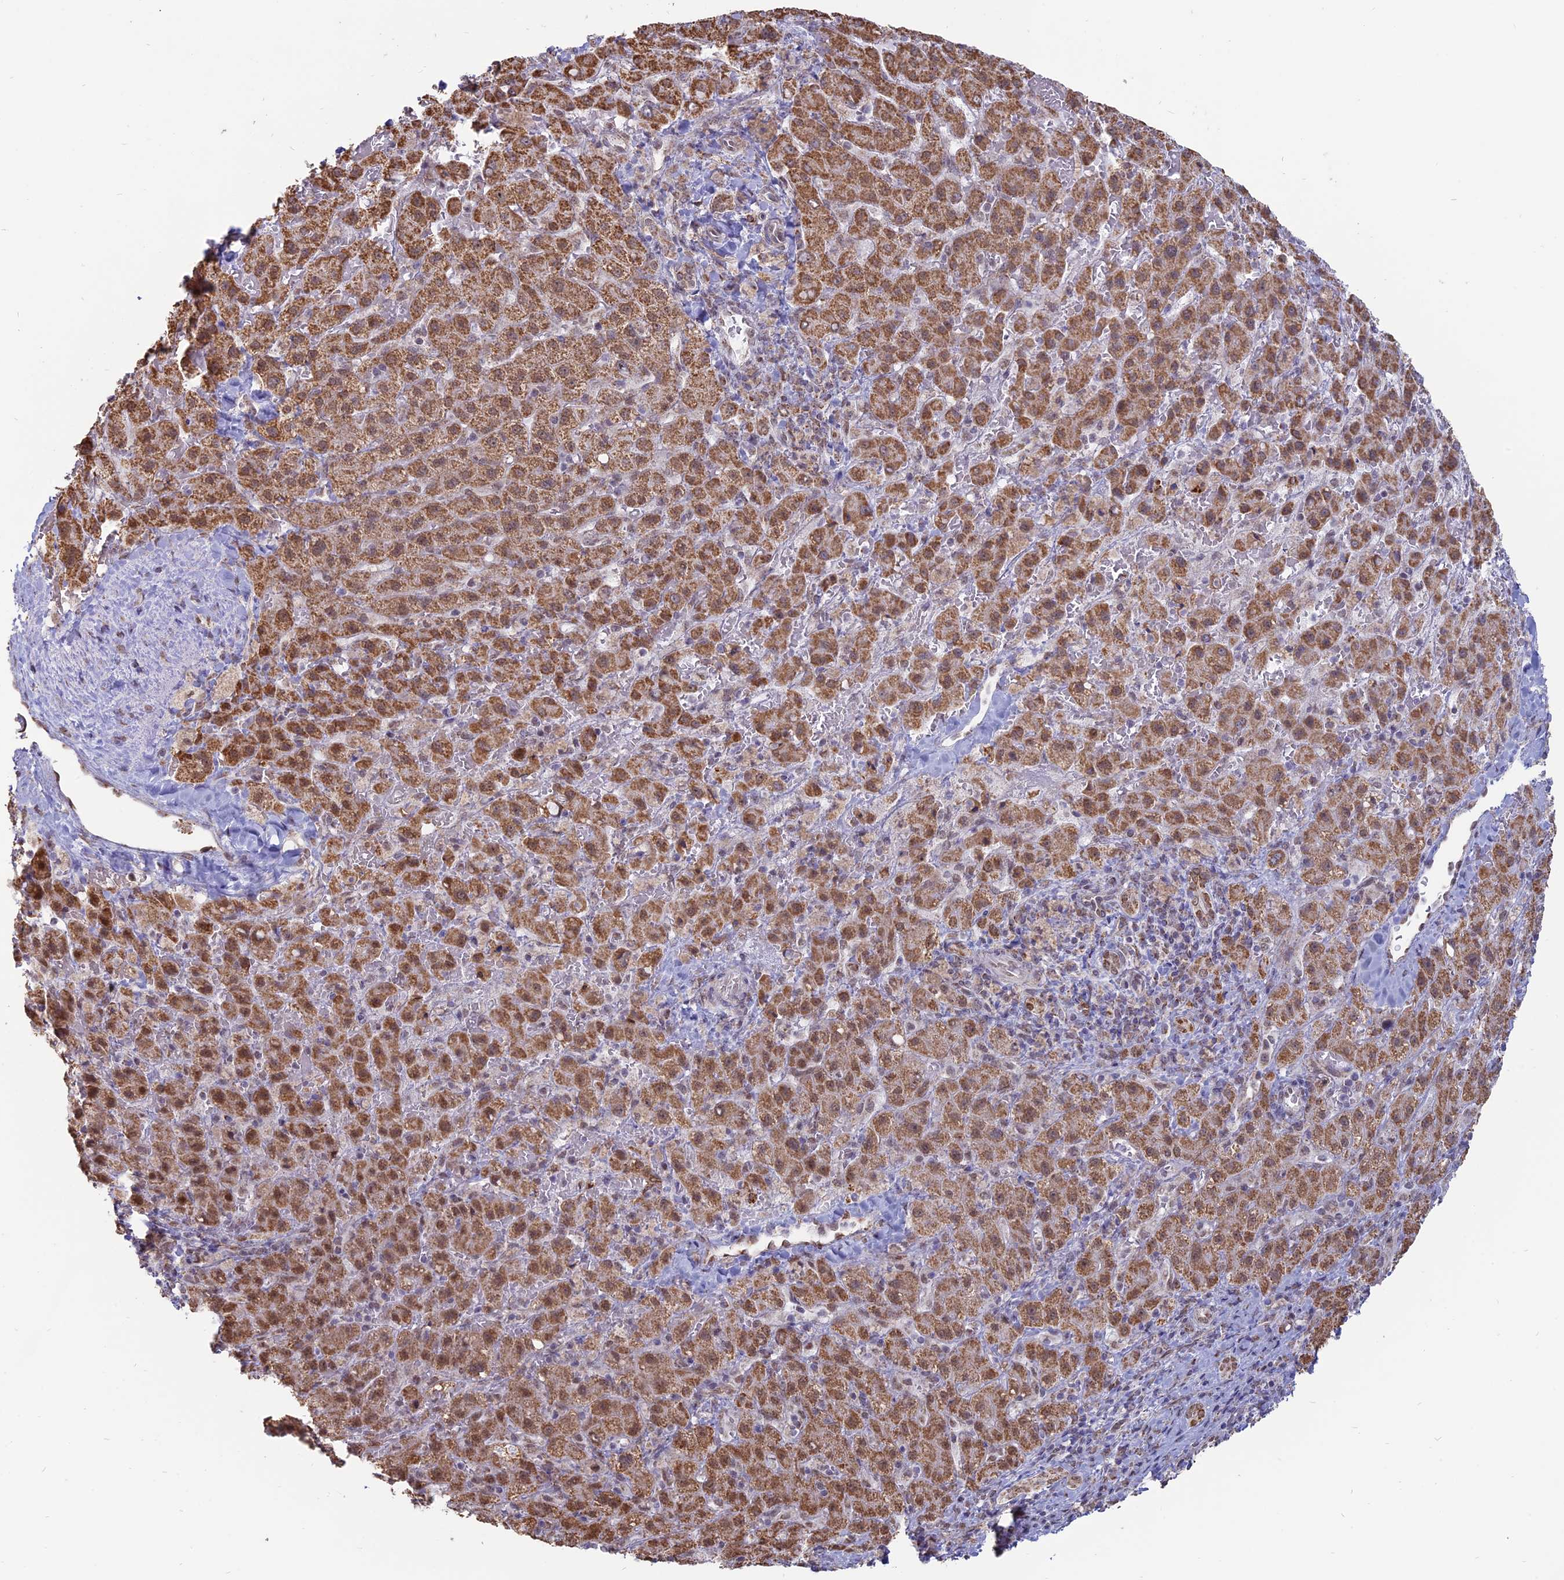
{"staining": {"intensity": "moderate", "quantity": ">75%", "location": "cytoplasmic/membranous"}, "tissue": "liver cancer", "cell_type": "Tumor cells", "image_type": "cancer", "snomed": [{"axis": "morphology", "description": "Carcinoma, Hepatocellular, NOS"}, {"axis": "topography", "description": "Liver"}], "caption": "Moderate cytoplasmic/membranous positivity for a protein is seen in about >75% of tumor cells of liver hepatocellular carcinoma using immunohistochemistry.", "gene": "ARHGAP40", "patient": {"sex": "female", "age": 58}}